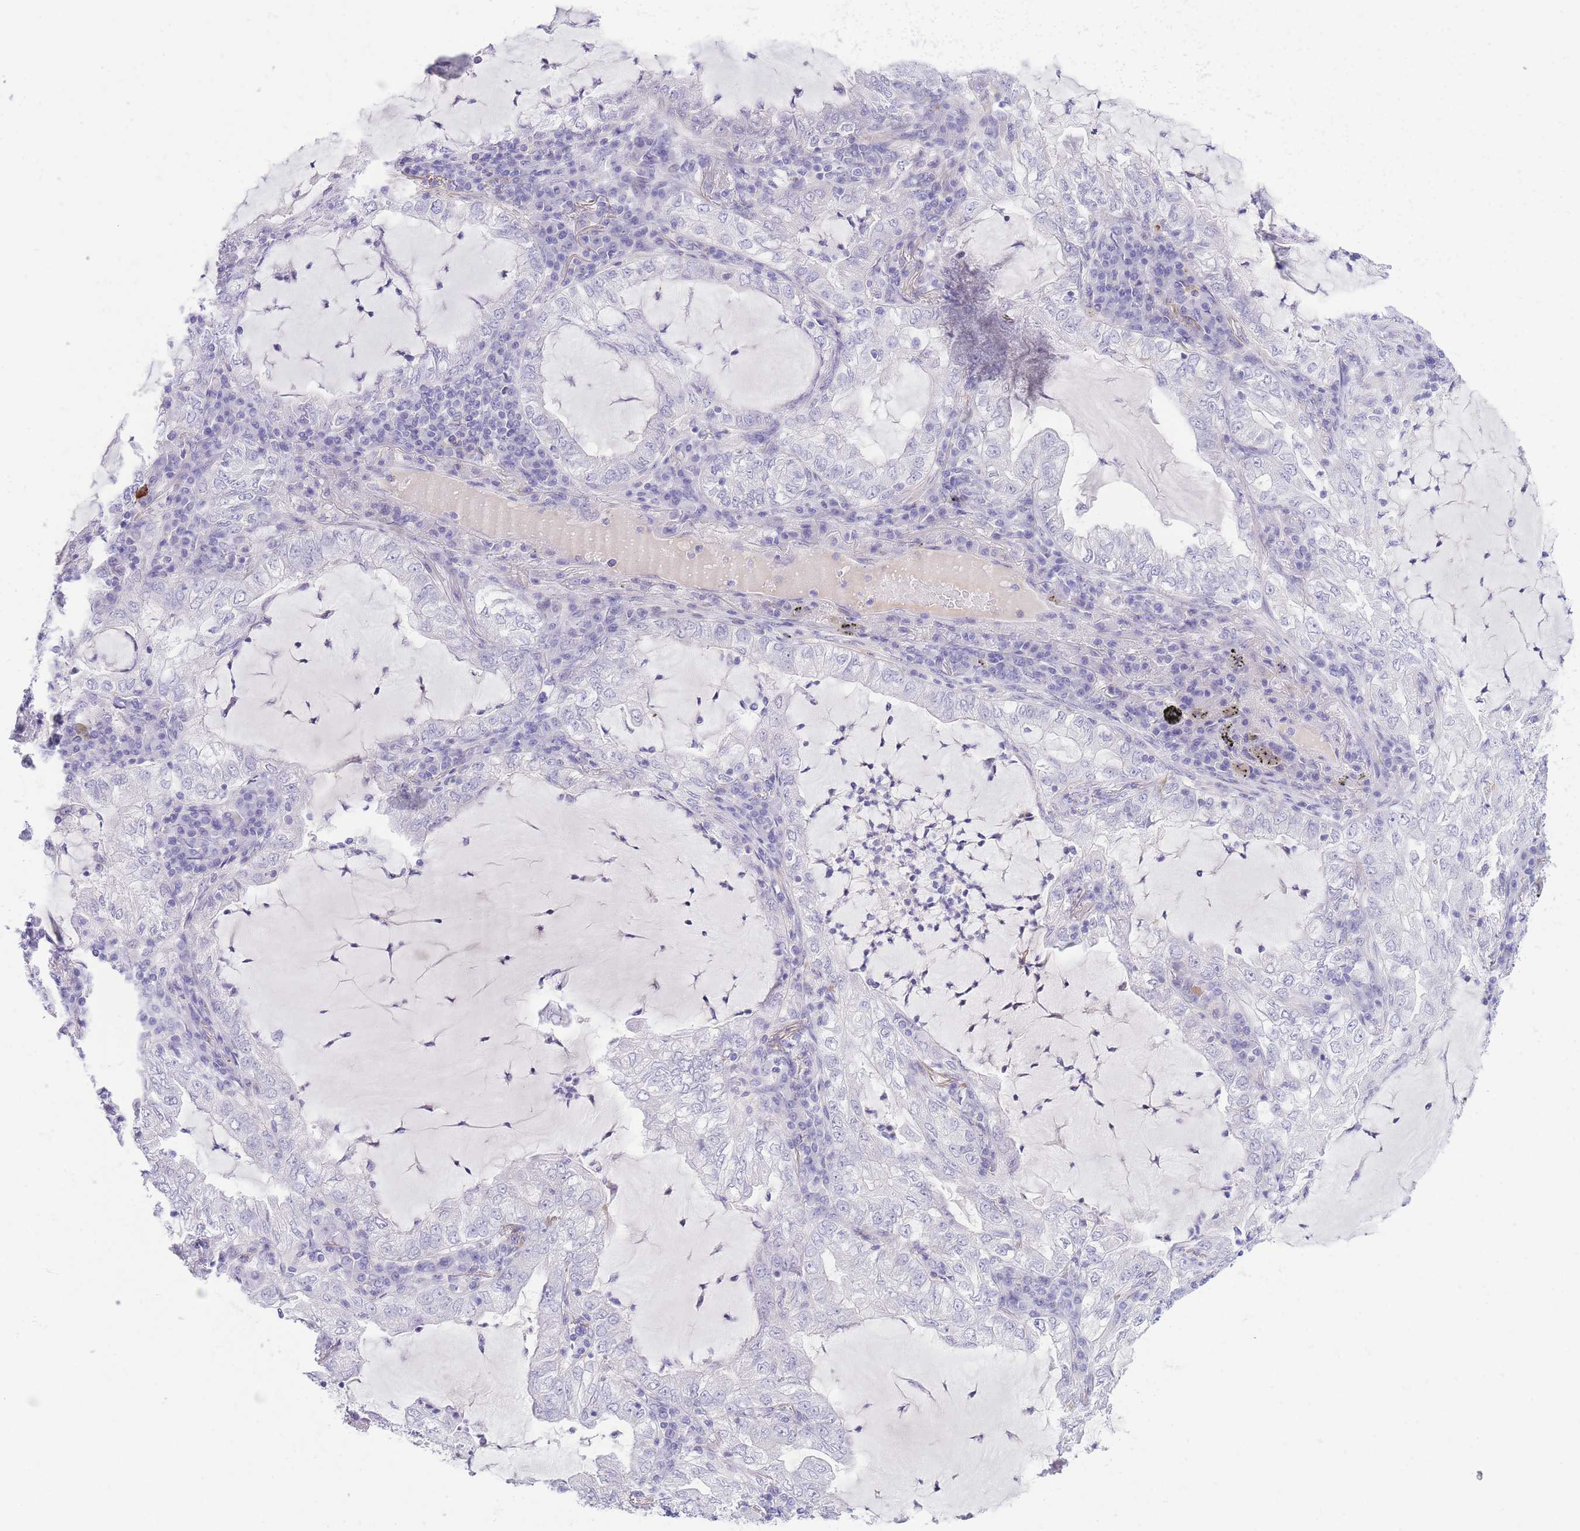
{"staining": {"intensity": "negative", "quantity": "none", "location": "none"}, "tissue": "lung cancer", "cell_type": "Tumor cells", "image_type": "cancer", "snomed": [{"axis": "morphology", "description": "Adenocarcinoma, NOS"}, {"axis": "topography", "description": "Lung"}], "caption": "Protein analysis of lung cancer shows no significant staining in tumor cells.", "gene": "C9orf152", "patient": {"sex": "female", "age": 73}}